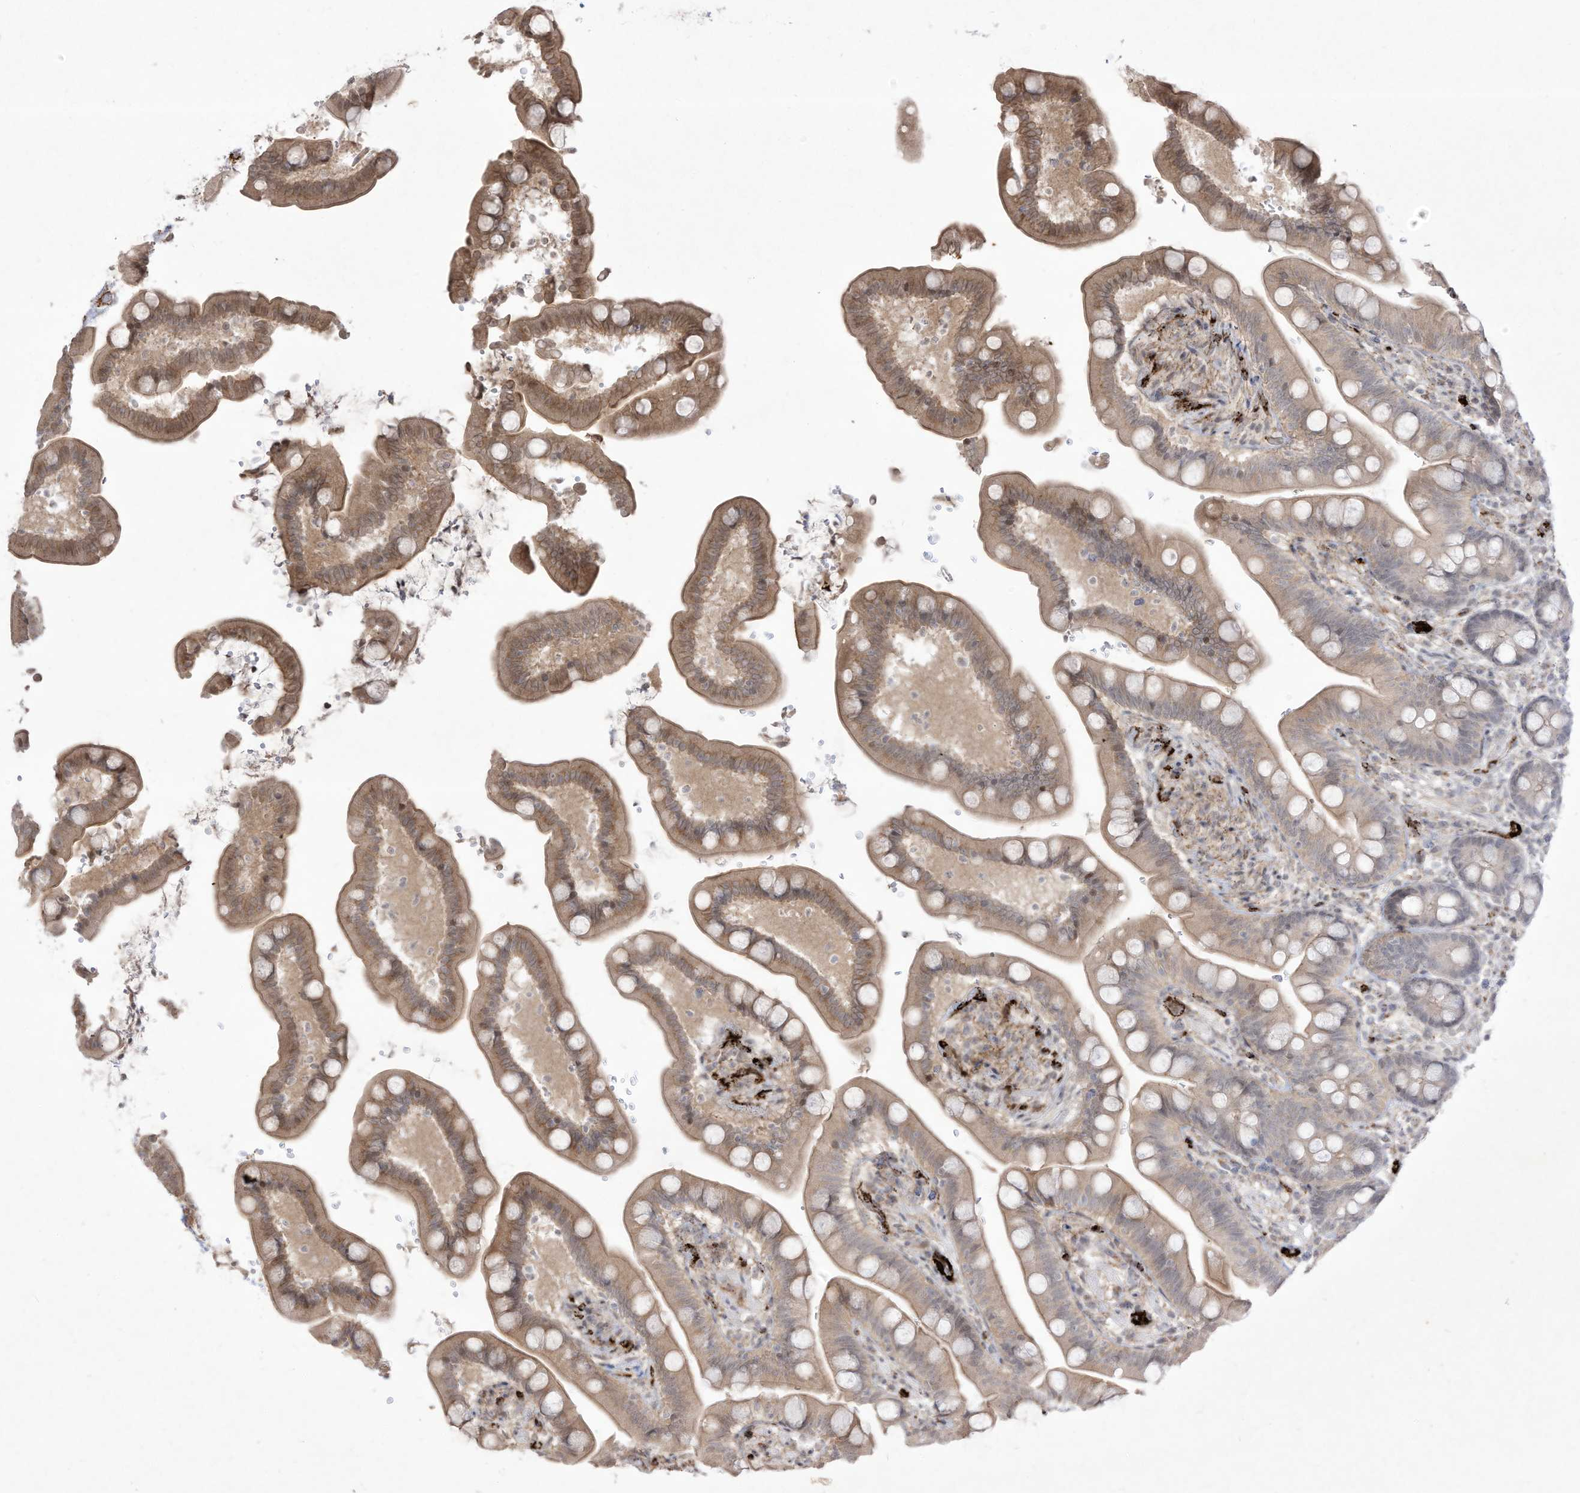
{"staining": {"intensity": "strong", "quantity": "<25%", "location": "cytoplasmic/membranous"}, "tissue": "colon", "cell_type": "Endothelial cells", "image_type": "normal", "snomed": [{"axis": "morphology", "description": "Normal tissue, NOS"}, {"axis": "topography", "description": "Smooth muscle"}, {"axis": "topography", "description": "Colon"}], "caption": "This micrograph displays normal colon stained with IHC to label a protein in brown. The cytoplasmic/membranous of endothelial cells show strong positivity for the protein. Nuclei are counter-stained blue.", "gene": "ZGRF1", "patient": {"sex": "male", "age": 73}}